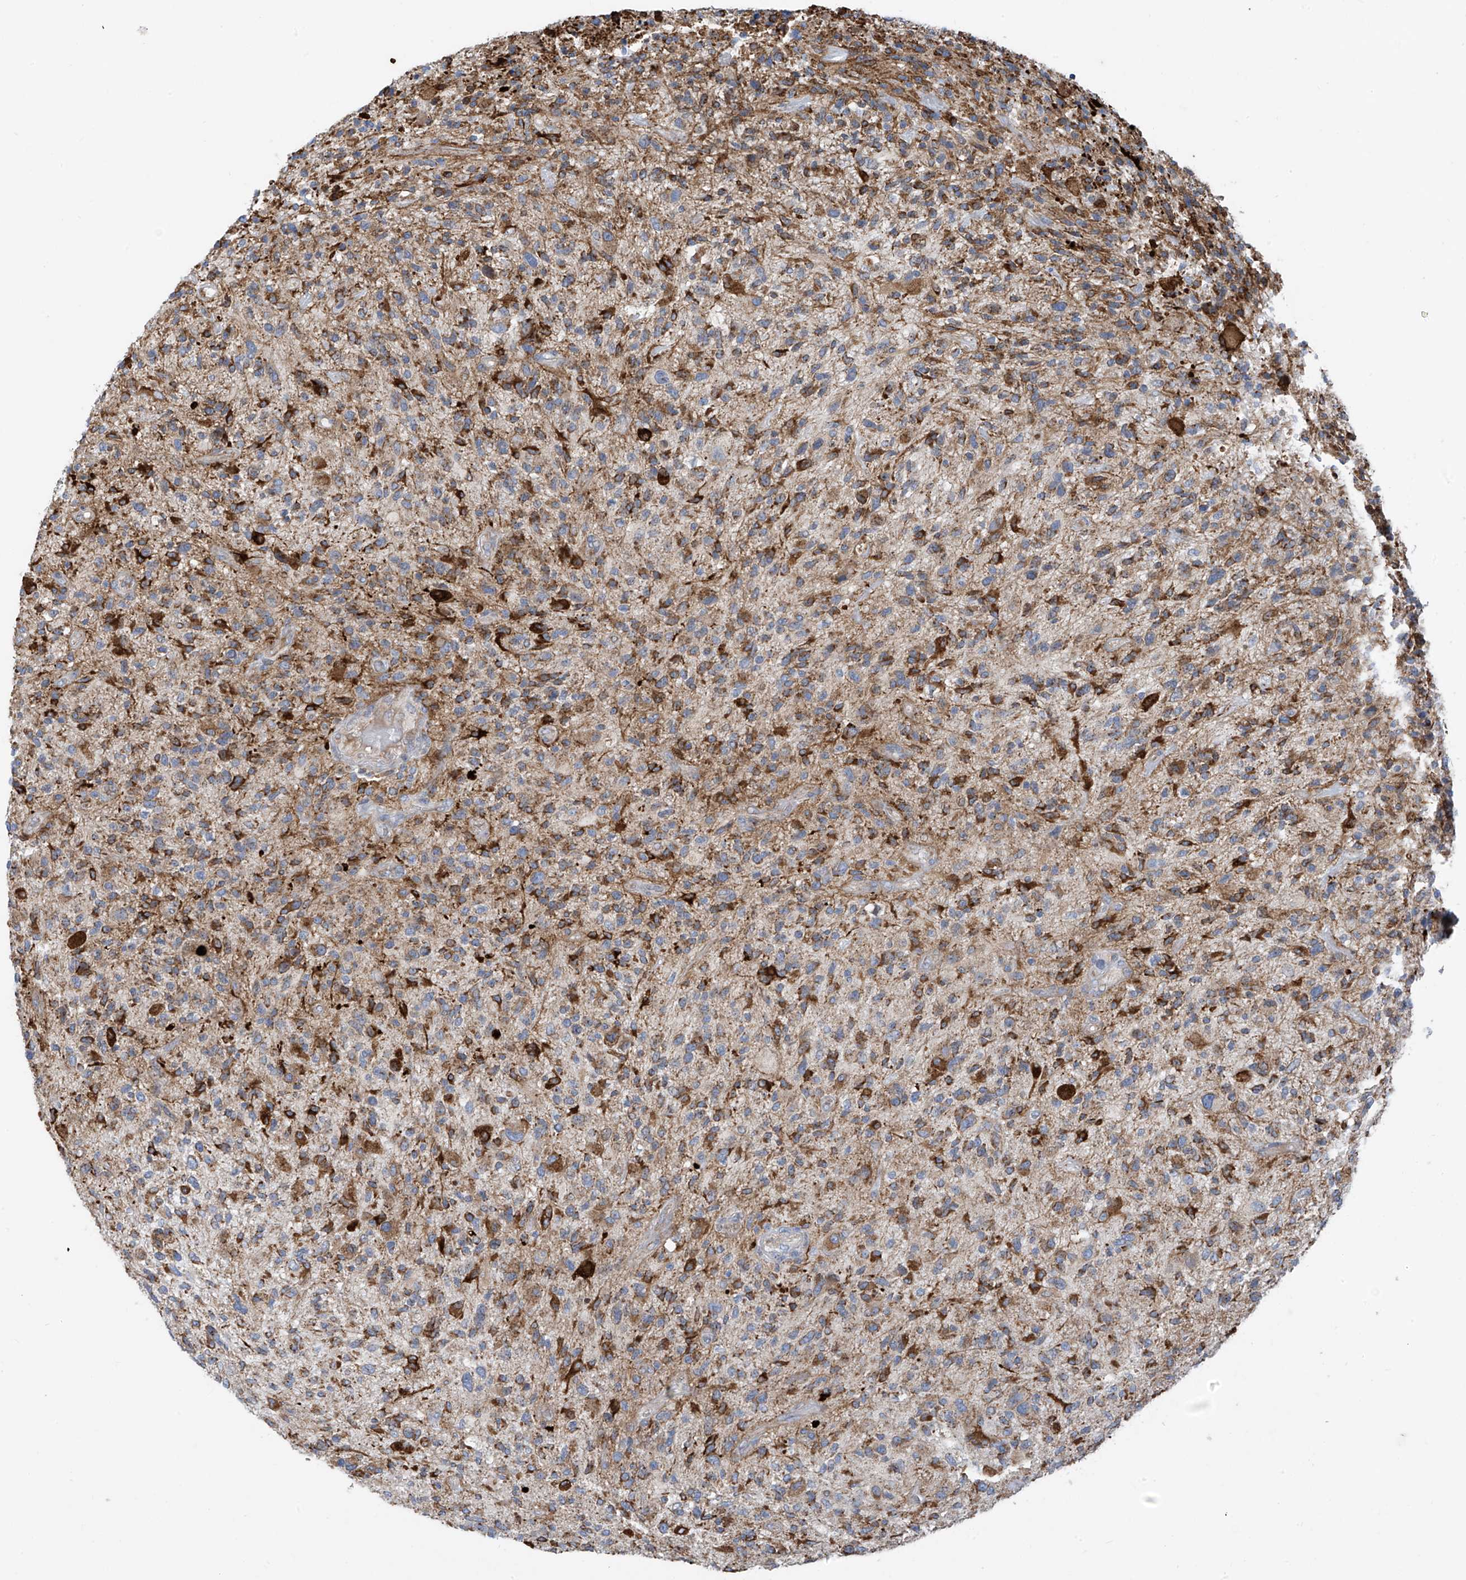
{"staining": {"intensity": "weak", "quantity": "25%-75%", "location": "cytoplasmic/membranous"}, "tissue": "glioma", "cell_type": "Tumor cells", "image_type": "cancer", "snomed": [{"axis": "morphology", "description": "Glioma, malignant, High grade"}, {"axis": "topography", "description": "Brain"}], "caption": "Approximately 25%-75% of tumor cells in malignant glioma (high-grade) display weak cytoplasmic/membranous protein expression as visualized by brown immunohistochemical staining.", "gene": "EOMES", "patient": {"sex": "male", "age": 47}}